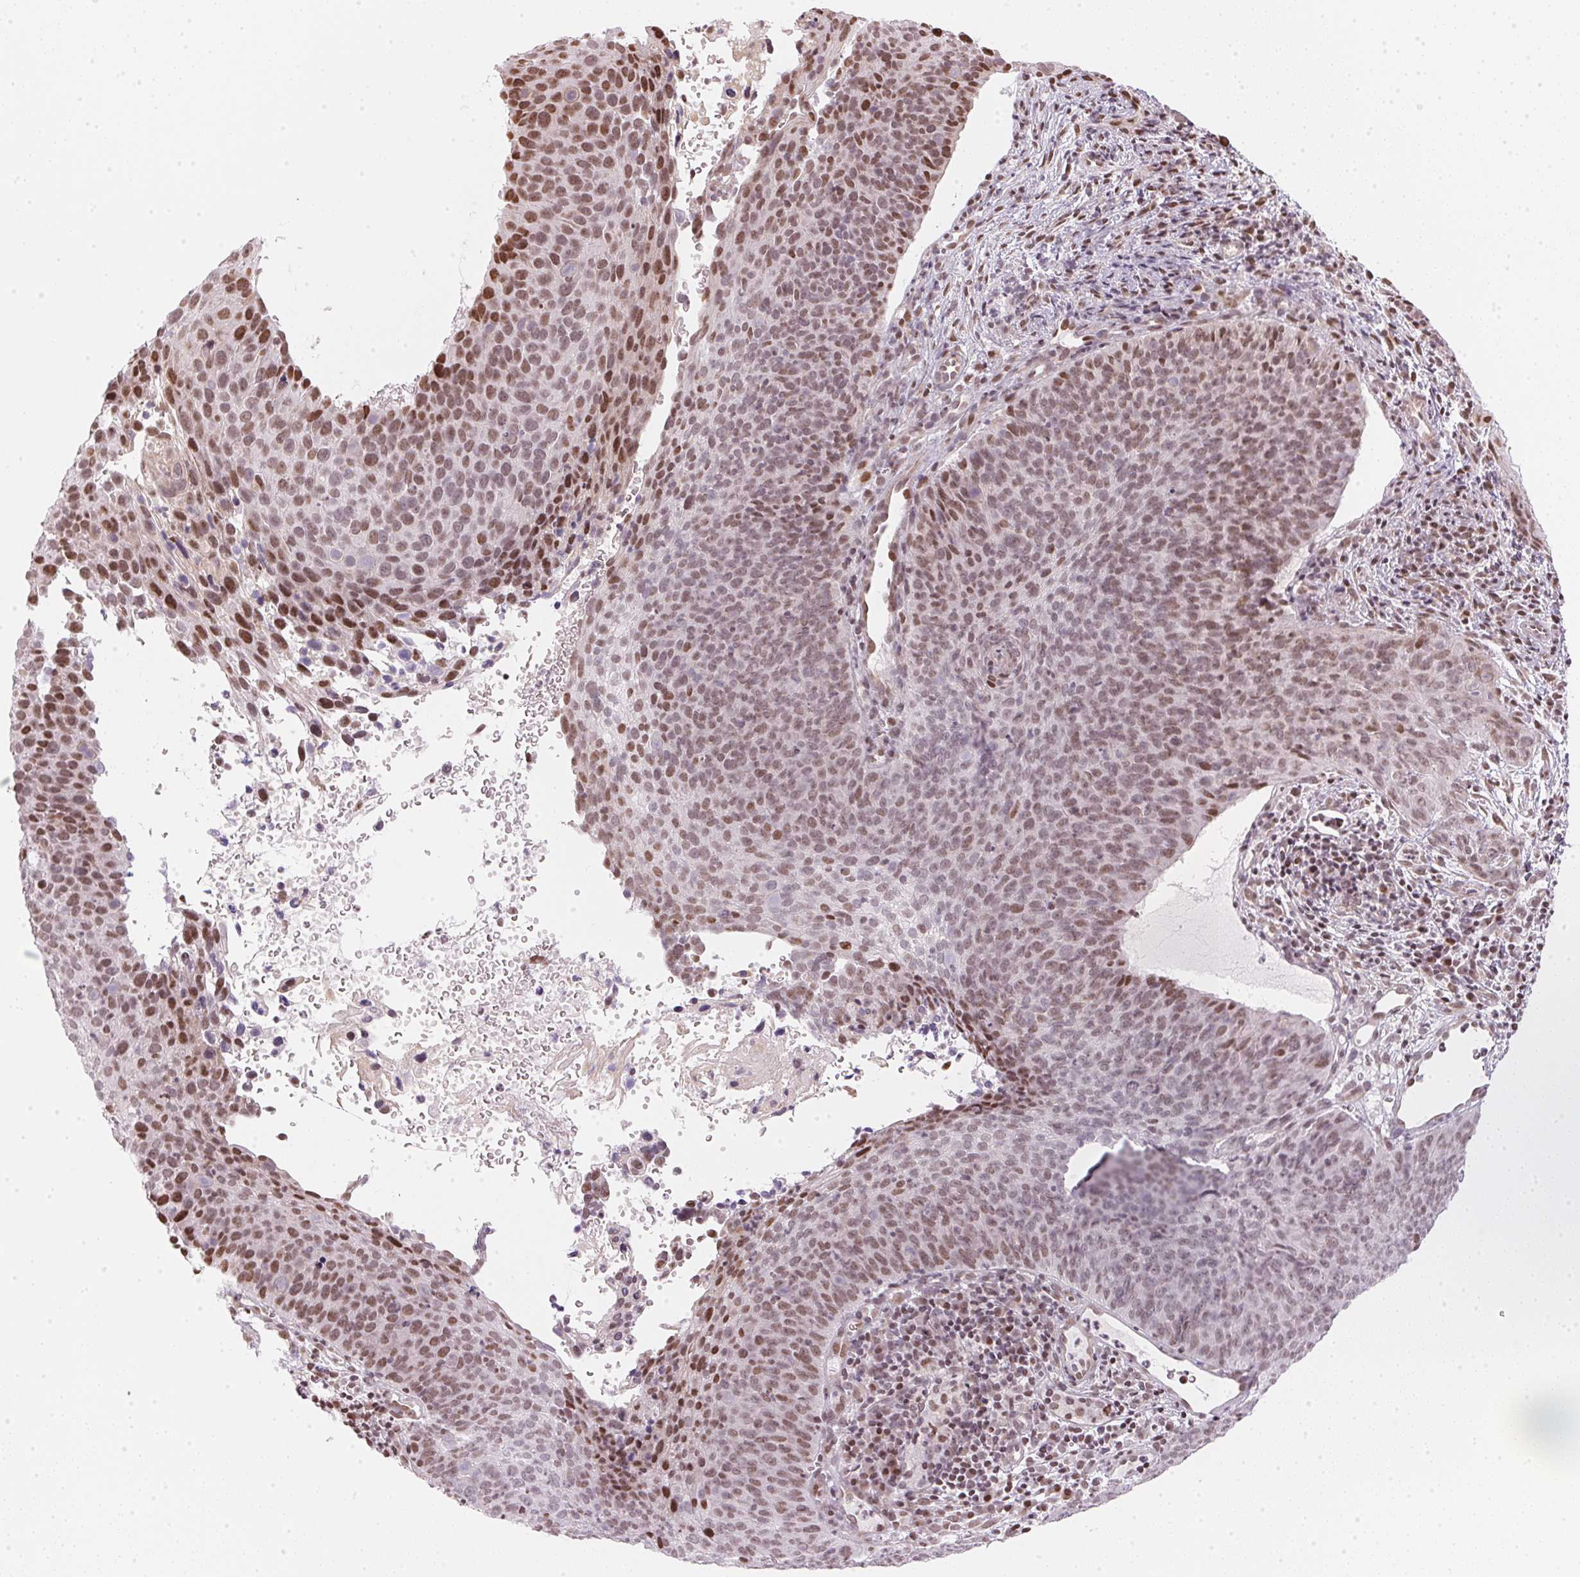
{"staining": {"intensity": "moderate", "quantity": "25%-75%", "location": "nuclear"}, "tissue": "cervical cancer", "cell_type": "Tumor cells", "image_type": "cancer", "snomed": [{"axis": "morphology", "description": "Squamous cell carcinoma, NOS"}, {"axis": "topography", "description": "Cervix"}], "caption": "The micrograph shows immunohistochemical staining of cervical cancer. There is moderate nuclear positivity is identified in about 25%-75% of tumor cells.", "gene": "KAT6A", "patient": {"sex": "female", "age": 35}}